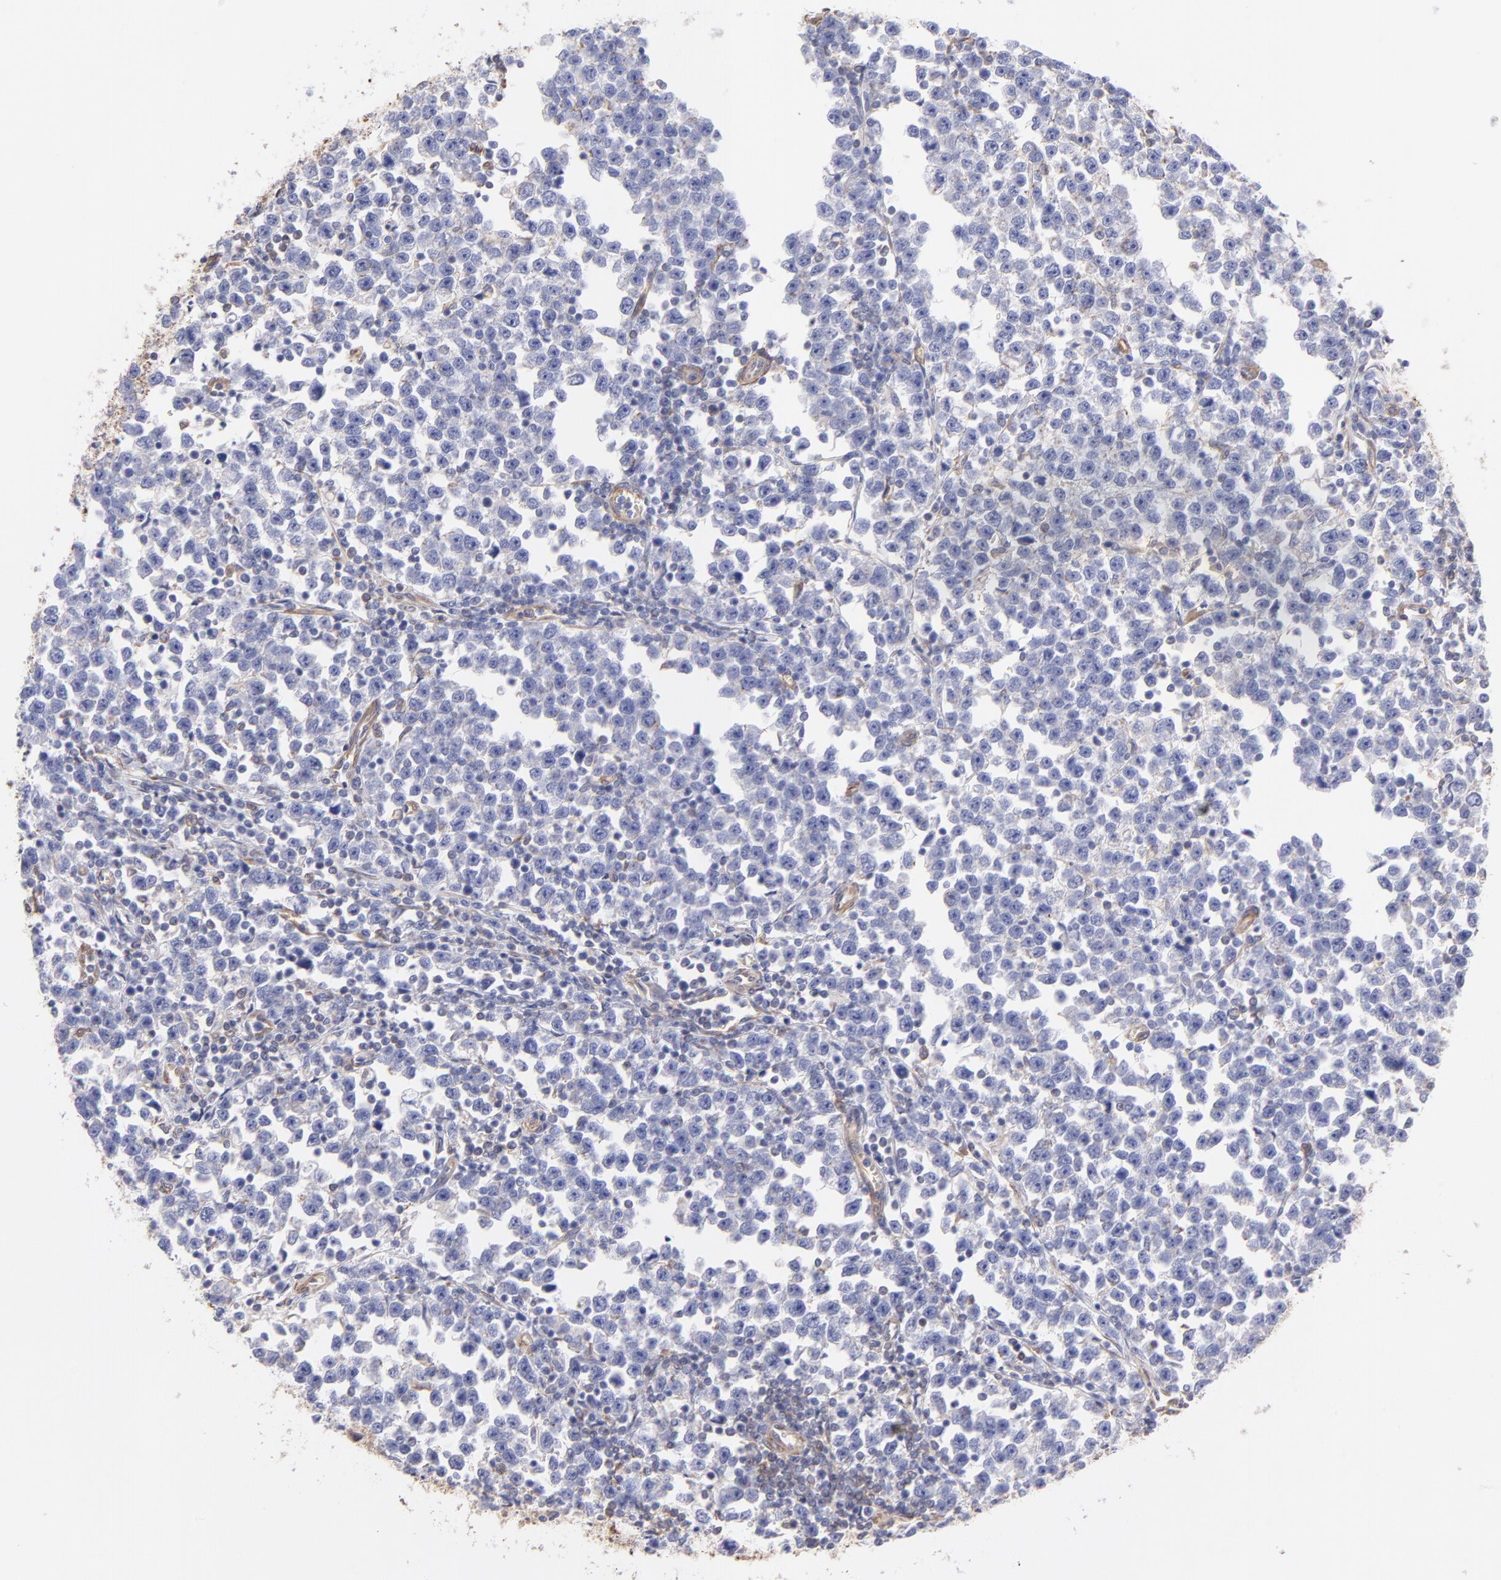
{"staining": {"intensity": "weak", "quantity": "25%-75%", "location": "cytoplasmic/membranous"}, "tissue": "testis cancer", "cell_type": "Tumor cells", "image_type": "cancer", "snomed": [{"axis": "morphology", "description": "Seminoma, NOS"}, {"axis": "topography", "description": "Testis"}], "caption": "High-magnification brightfield microscopy of testis cancer stained with DAB (brown) and counterstained with hematoxylin (blue). tumor cells exhibit weak cytoplasmic/membranous positivity is identified in approximately25%-75% of cells.", "gene": "PLEC", "patient": {"sex": "male", "age": 43}}